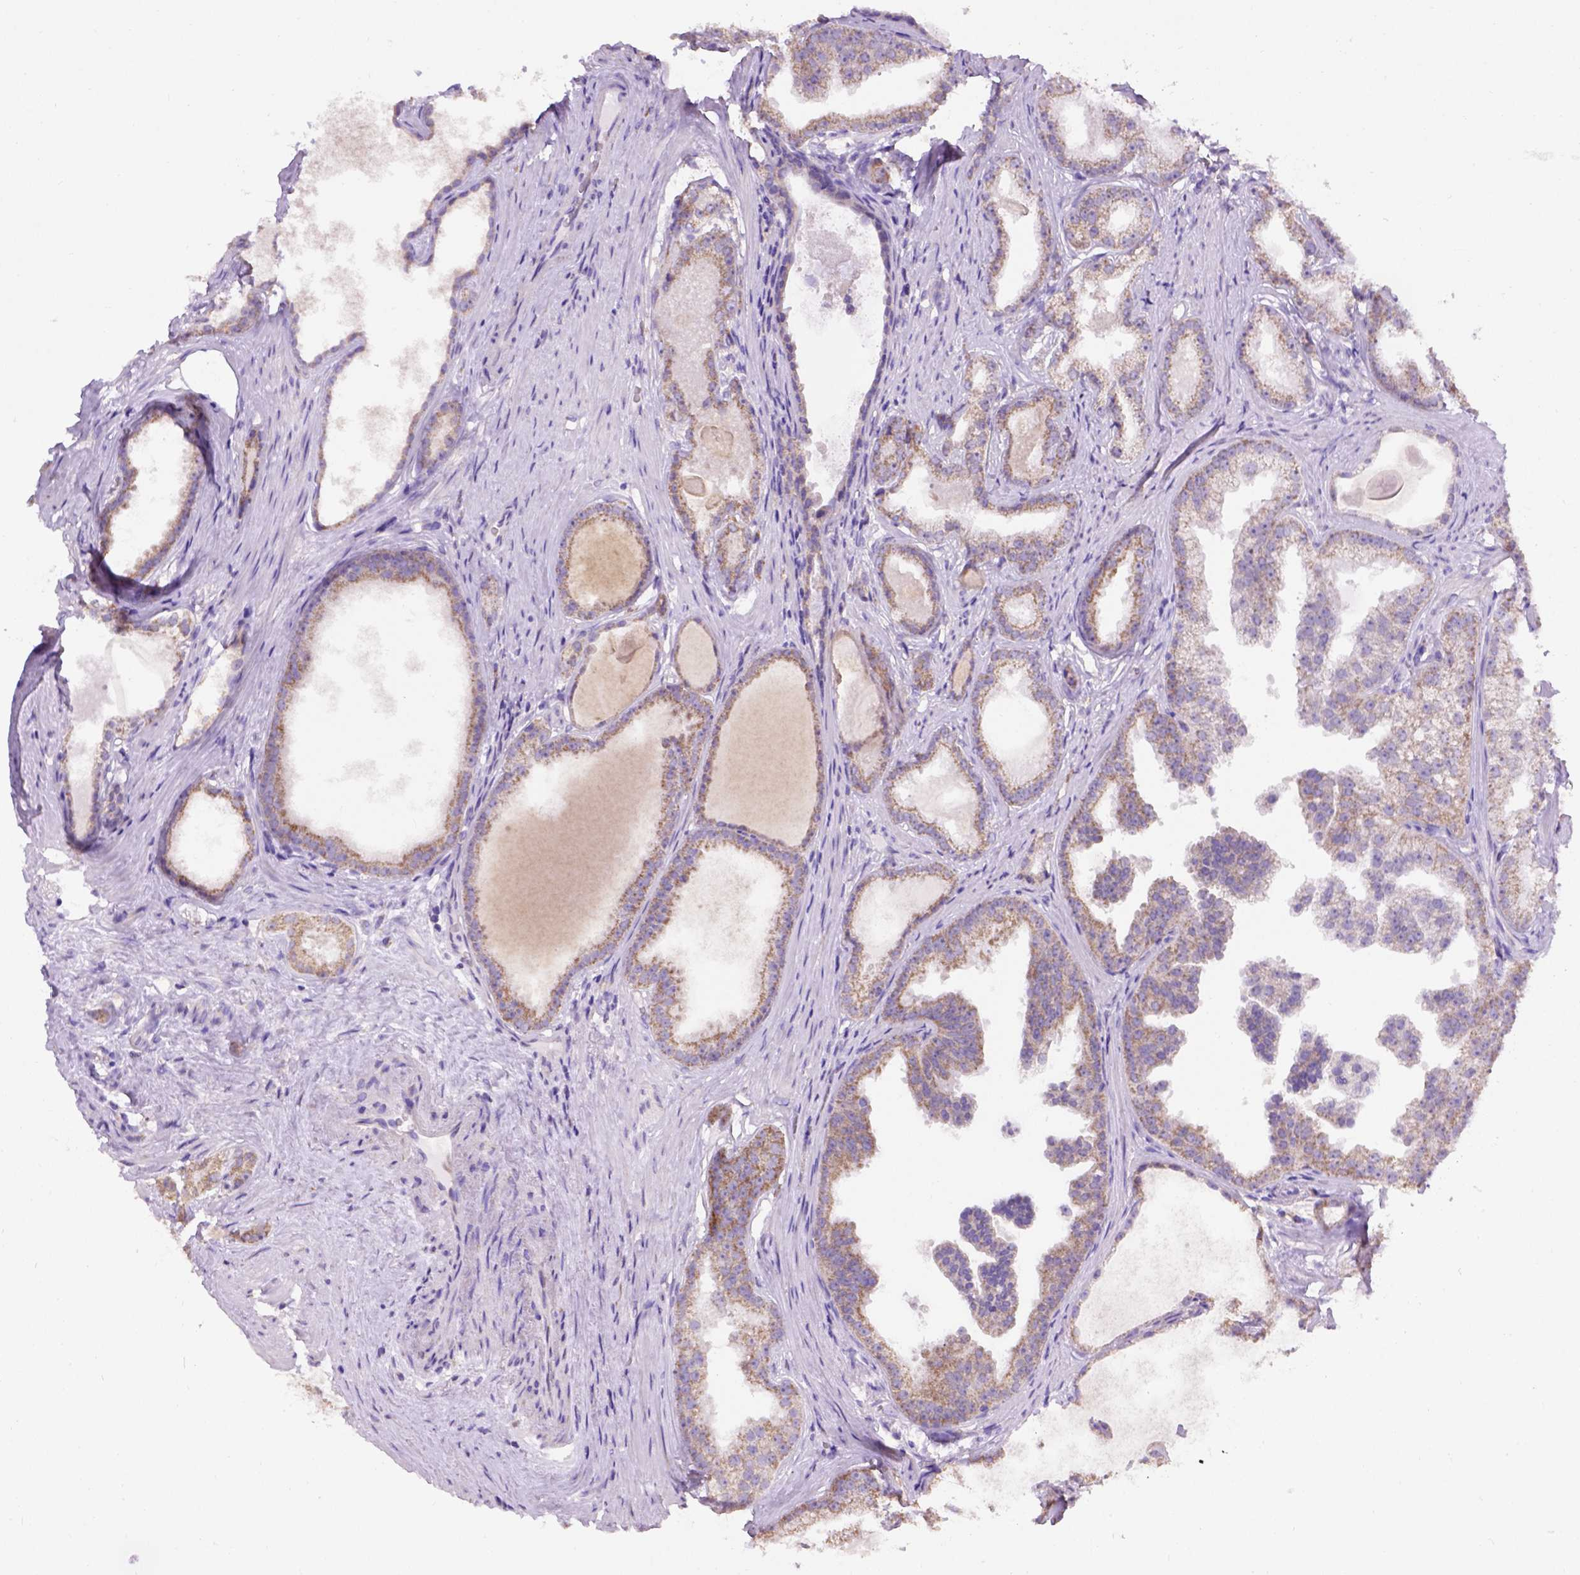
{"staining": {"intensity": "weak", "quantity": ">75%", "location": "cytoplasmic/membranous"}, "tissue": "prostate cancer", "cell_type": "Tumor cells", "image_type": "cancer", "snomed": [{"axis": "morphology", "description": "Adenocarcinoma, Low grade"}, {"axis": "topography", "description": "Prostate"}], "caption": "The photomicrograph demonstrates staining of prostate cancer, revealing weak cytoplasmic/membranous protein positivity (brown color) within tumor cells.", "gene": "L2HGDH", "patient": {"sex": "male", "age": 65}}